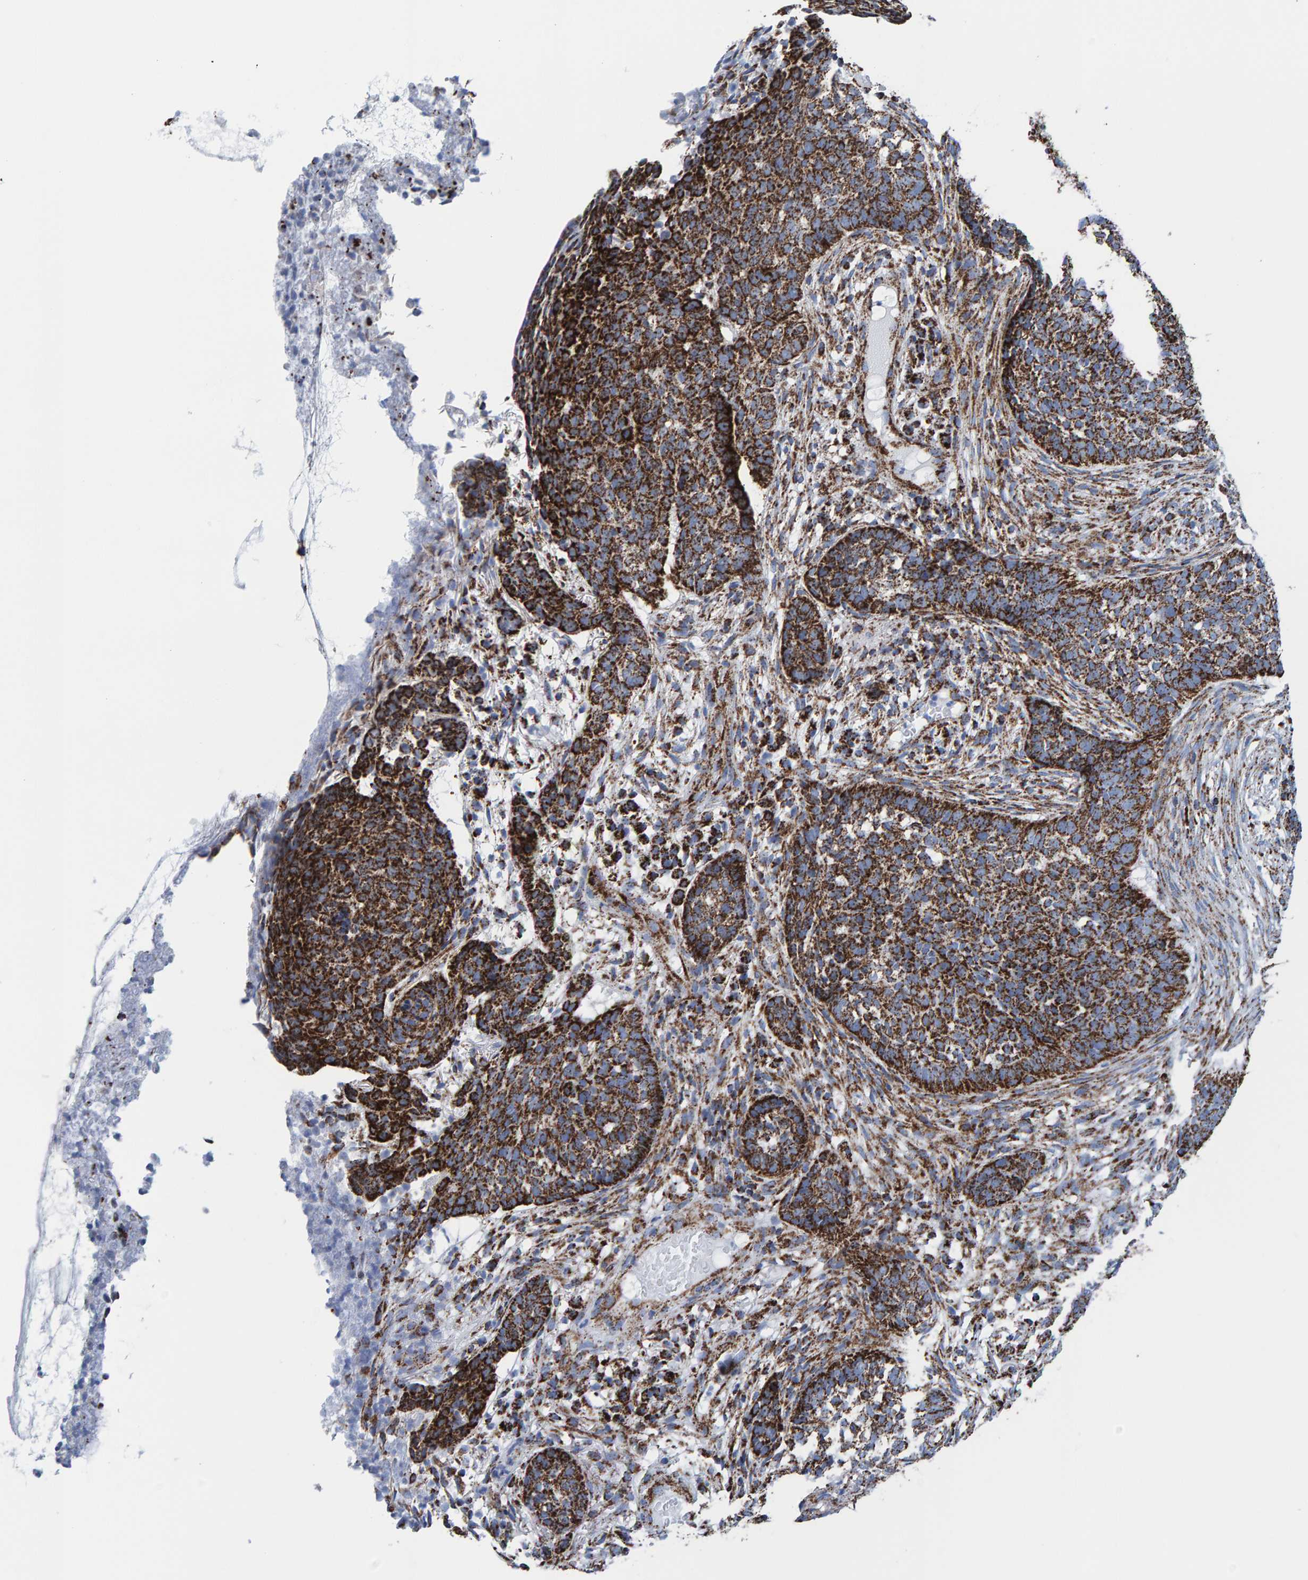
{"staining": {"intensity": "strong", "quantity": ">75%", "location": "cytoplasmic/membranous"}, "tissue": "skin cancer", "cell_type": "Tumor cells", "image_type": "cancer", "snomed": [{"axis": "morphology", "description": "Basal cell carcinoma"}, {"axis": "topography", "description": "Skin"}], "caption": "Strong cytoplasmic/membranous positivity for a protein is present in about >75% of tumor cells of skin cancer using immunohistochemistry.", "gene": "ENSG00000262660", "patient": {"sex": "male", "age": 85}}